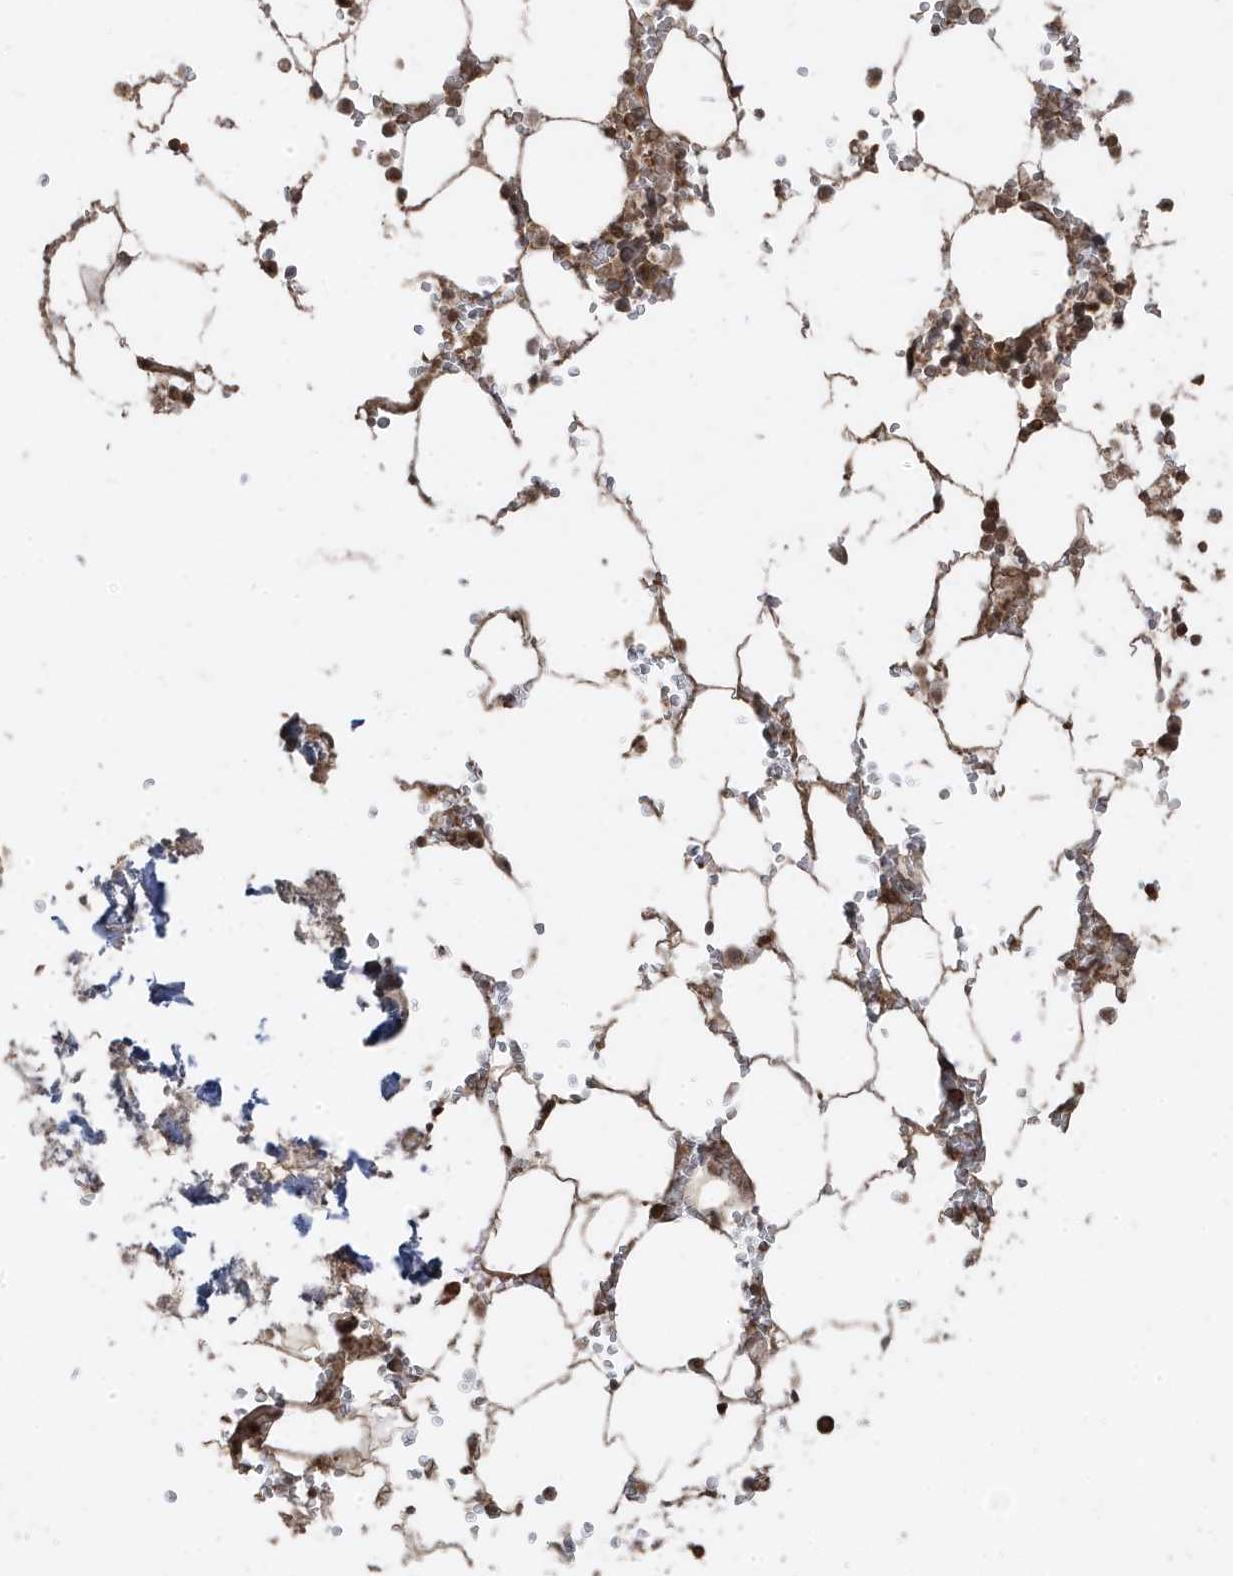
{"staining": {"intensity": "moderate", "quantity": ">75%", "location": "cytoplasmic/membranous"}, "tissue": "bone marrow", "cell_type": "Hematopoietic cells", "image_type": "normal", "snomed": [{"axis": "morphology", "description": "Normal tissue, NOS"}, {"axis": "topography", "description": "Bone marrow"}], "caption": "High-magnification brightfield microscopy of unremarkable bone marrow stained with DAB (brown) and counterstained with hematoxylin (blue). hematopoietic cells exhibit moderate cytoplasmic/membranous staining is identified in approximately>75% of cells. (IHC, brightfield microscopy, high magnification).", "gene": "ASAP1", "patient": {"sex": "male", "age": 70}}